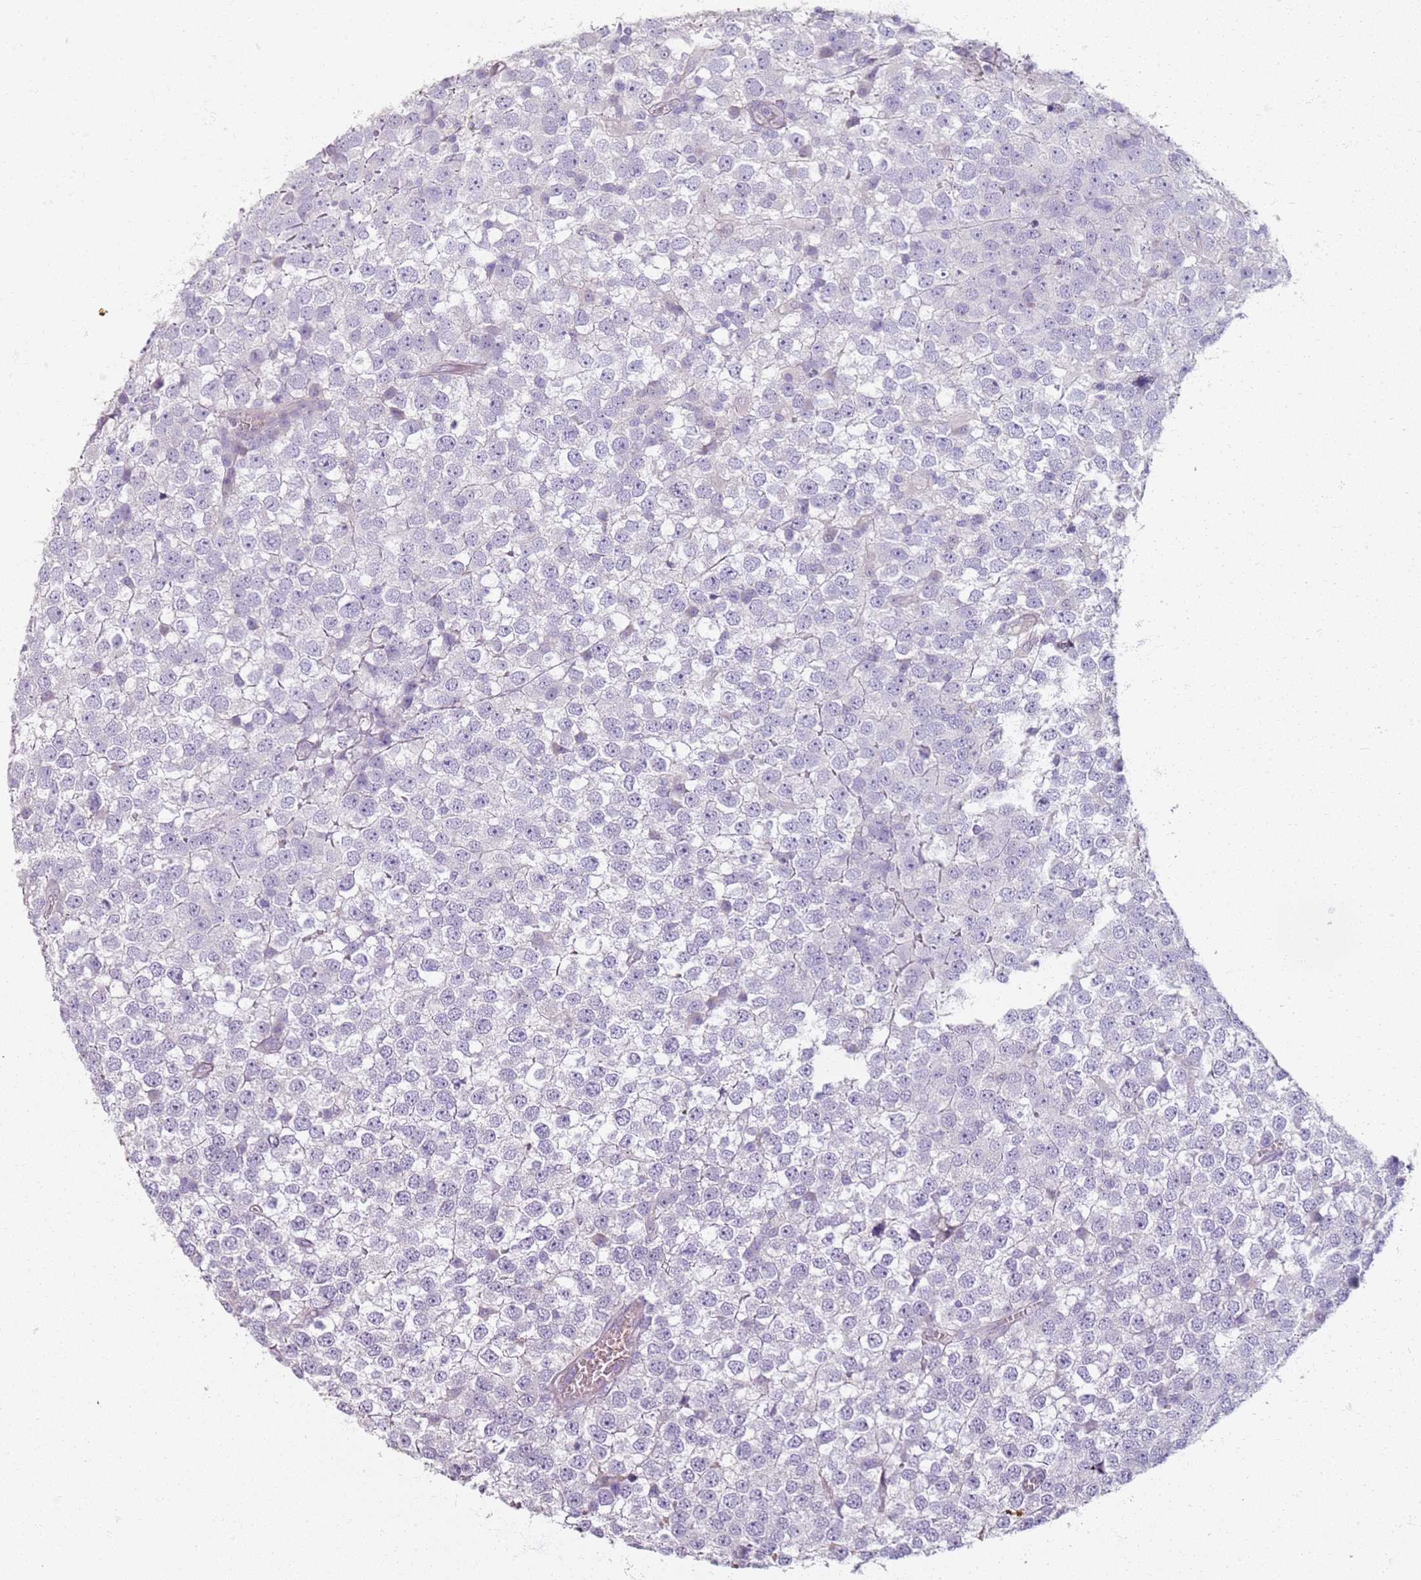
{"staining": {"intensity": "negative", "quantity": "none", "location": "none"}, "tissue": "testis cancer", "cell_type": "Tumor cells", "image_type": "cancer", "snomed": [{"axis": "morphology", "description": "Seminoma, NOS"}, {"axis": "topography", "description": "Testis"}], "caption": "Immunohistochemical staining of testis cancer (seminoma) shows no significant staining in tumor cells.", "gene": "CD40LG", "patient": {"sex": "male", "age": 65}}